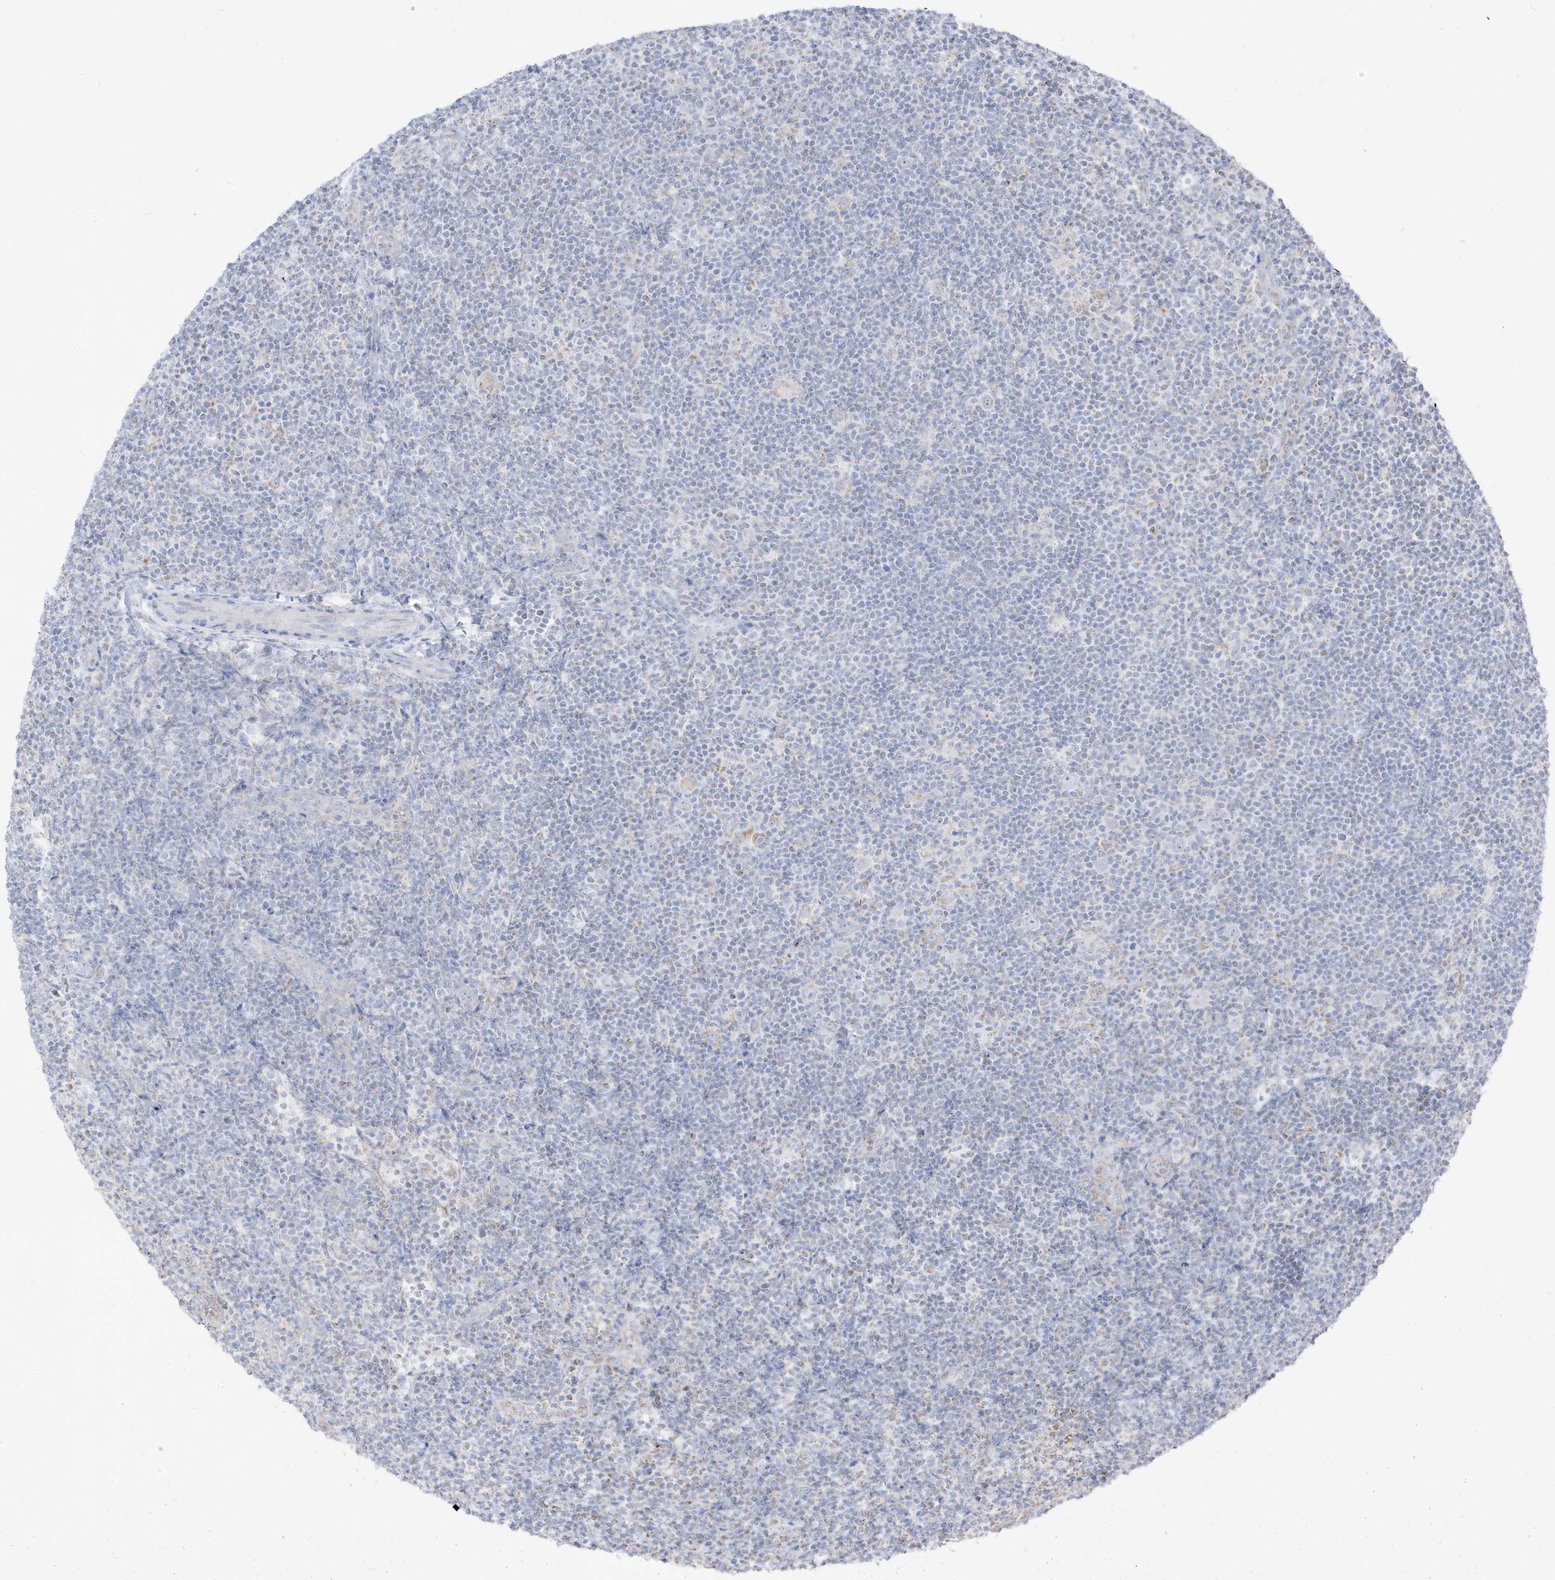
{"staining": {"intensity": "negative", "quantity": "none", "location": "none"}, "tissue": "lymphoma", "cell_type": "Tumor cells", "image_type": "cancer", "snomed": [{"axis": "morphology", "description": "Hodgkin's disease, NOS"}, {"axis": "topography", "description": "Lymph node"}], "caption": "A photomicrograph of lymphoma stained for a protein exhibits no brown staining in tumor cells.", "gene": "ETHE1", "patient": {"sex": "female", "age": 57}}